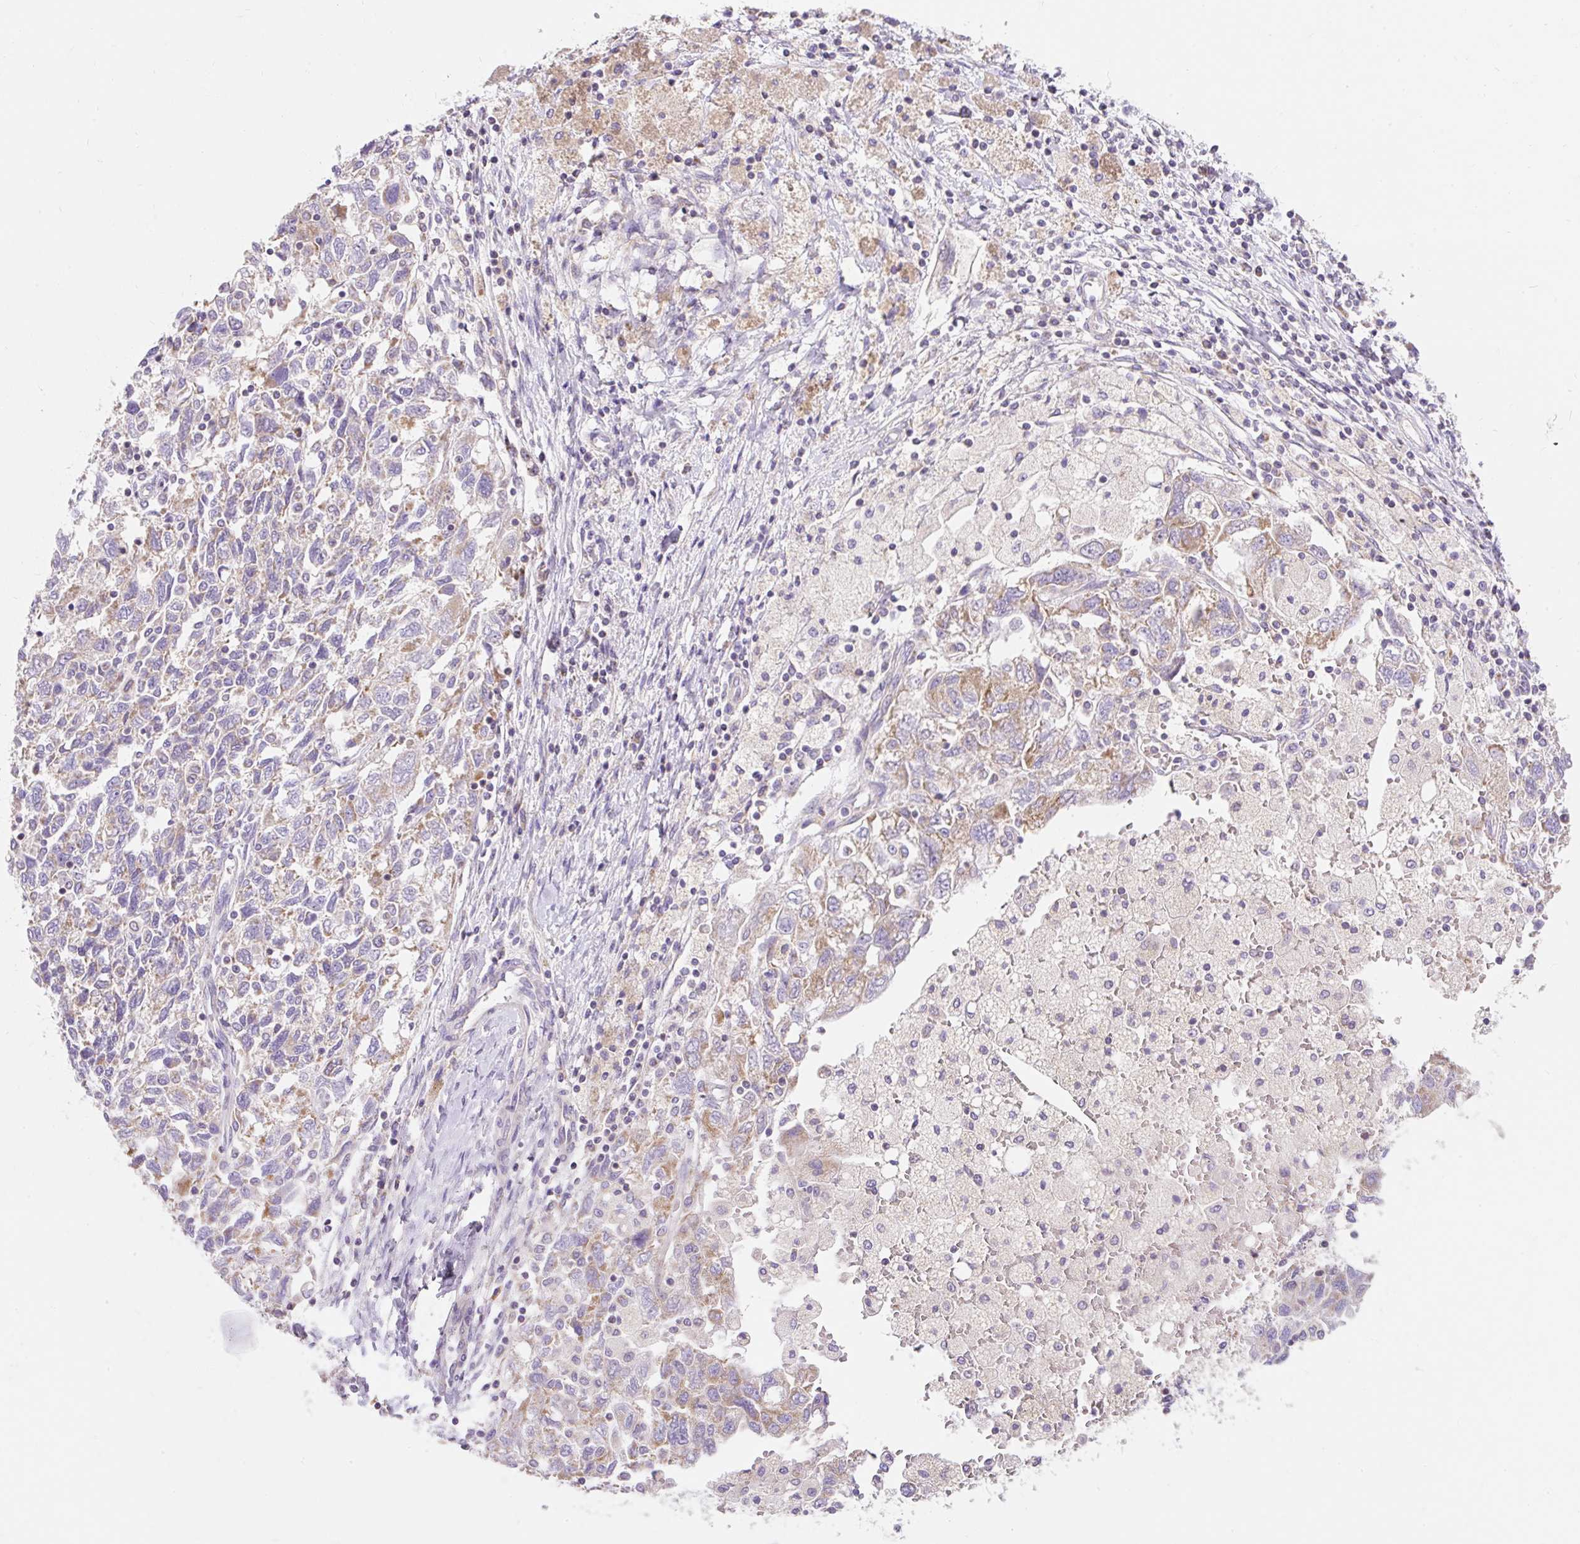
{"staining": {"intensity": "moderate", "quantity": "<25%", "location": "cytoplasmic/membranous"}, "tissue": "ovarian cancer", "cell_type": "Tumor cells", "image_type": "cancer", "snomed": [{"axis": "morphology", "description": "Carcinoma, NOS"}, {"axis": "morphology", "description": "Cystadenocarcinoma, serous, NOS"}, {"axis": "topography", "description": "Ovary"}], "caption": "Brown immunohistochemical staining in human ovarian cancer (carcinoma) exhibits moderate cytoplasmic/membranous expression in approximately <25% of tumor cells. (brown staining indicates protein expression, while blue staining denotes nuclei).", "gene": "PMAIP1", "patient": {"sex": "female", "age": 69}}